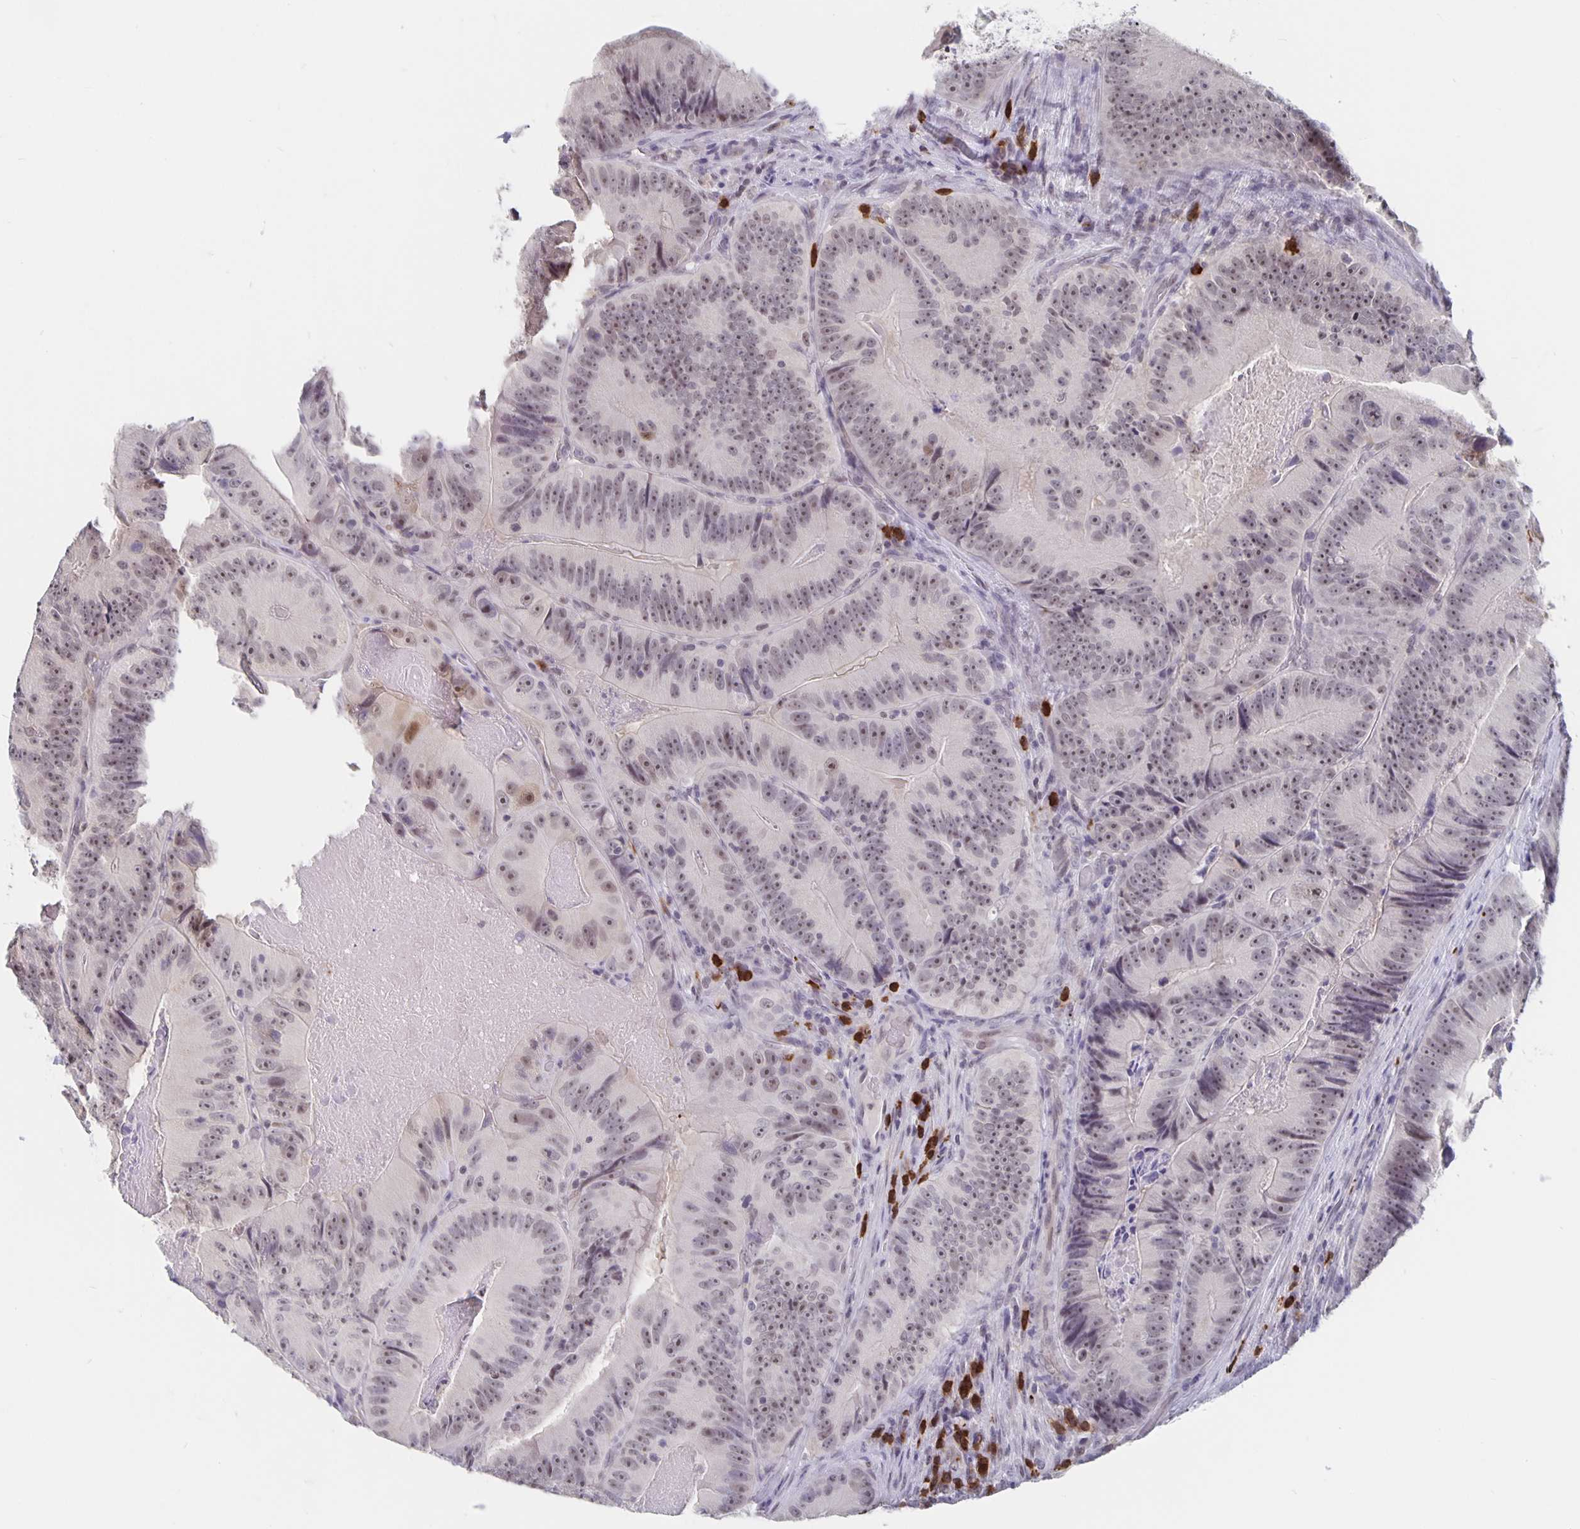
{"staining": {"intensity": "weak", "quantity": ">75%", "location": "nuclear"}, "tissue": "colorectal cancer", "cell_type": "Tumor cells", "image_type": "cancer", "snomed": [{"axis": "morphology", "description": "Adenocarcinoma, NOS"}, {"axis": "topography", "description": "Colon"}], "caption": "Immunohistochemical staining of human colorectal cancer reveals low levels of weak nuclear protein positivity in approximately >75% of tumor cells.", "gene": "ZNF691", "patient": {"sex": "female", "age": 86}}